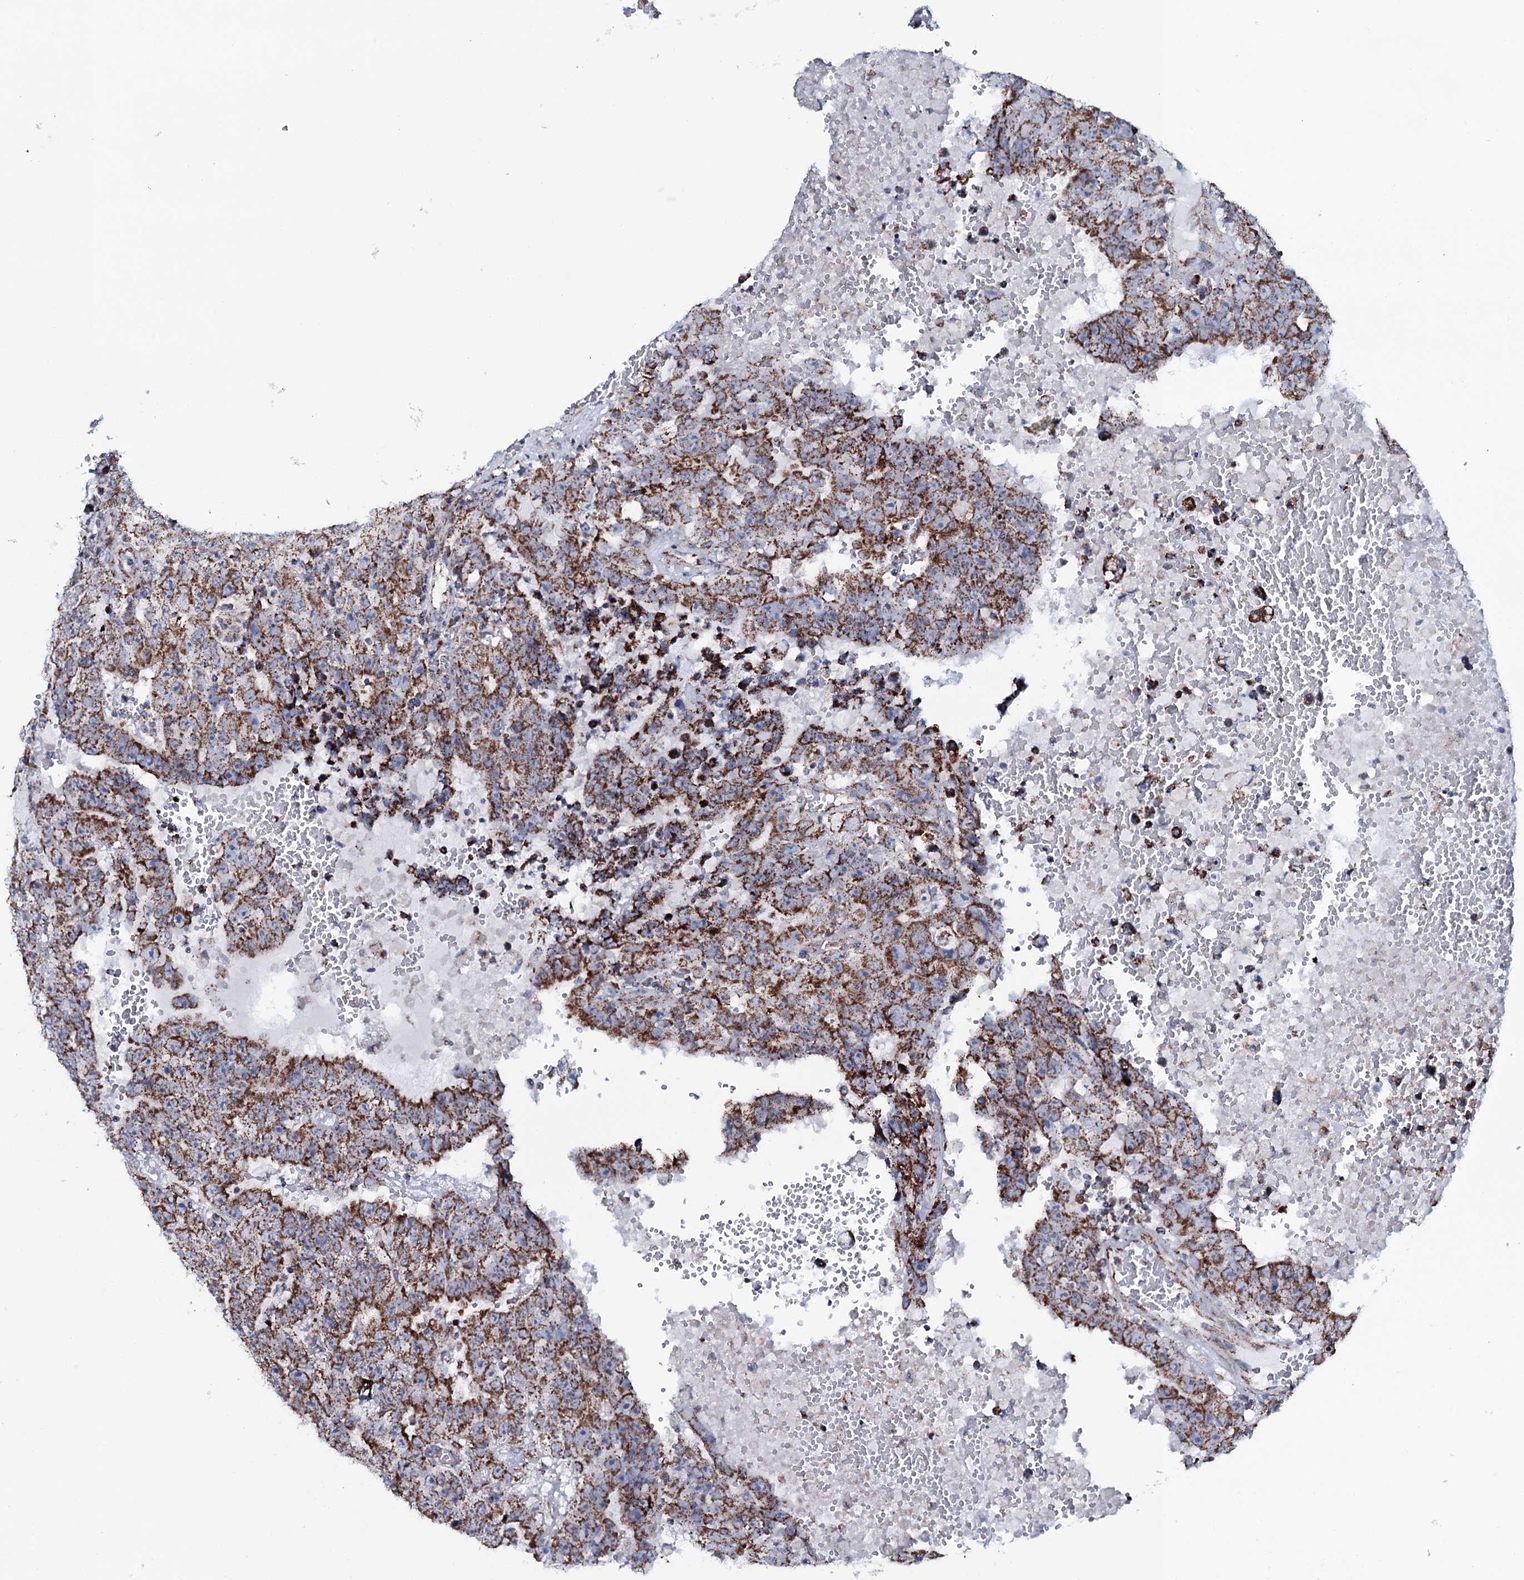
{"staining": {"intensity": "strong", "quantity": ">75%", "location": "cytoplasmic/membranous"}, "tissue": "testis cancer", "cell_type": "Tumor cells", "image_type": "cancer", "snomed": [{"axis": "morphology", "description": "Carcinoma, Embryonal, NOS"}, {"axis": "topography", "description": "Testis"}], "caption": "Immunohistochemical staining of testis cancer exhibits high levels of strong cytoplasmic/membranous protein expression in approximately >75% of tumor cells.", "gene": "MRPS35", "patient": {"sex": "male", "age": 25}}